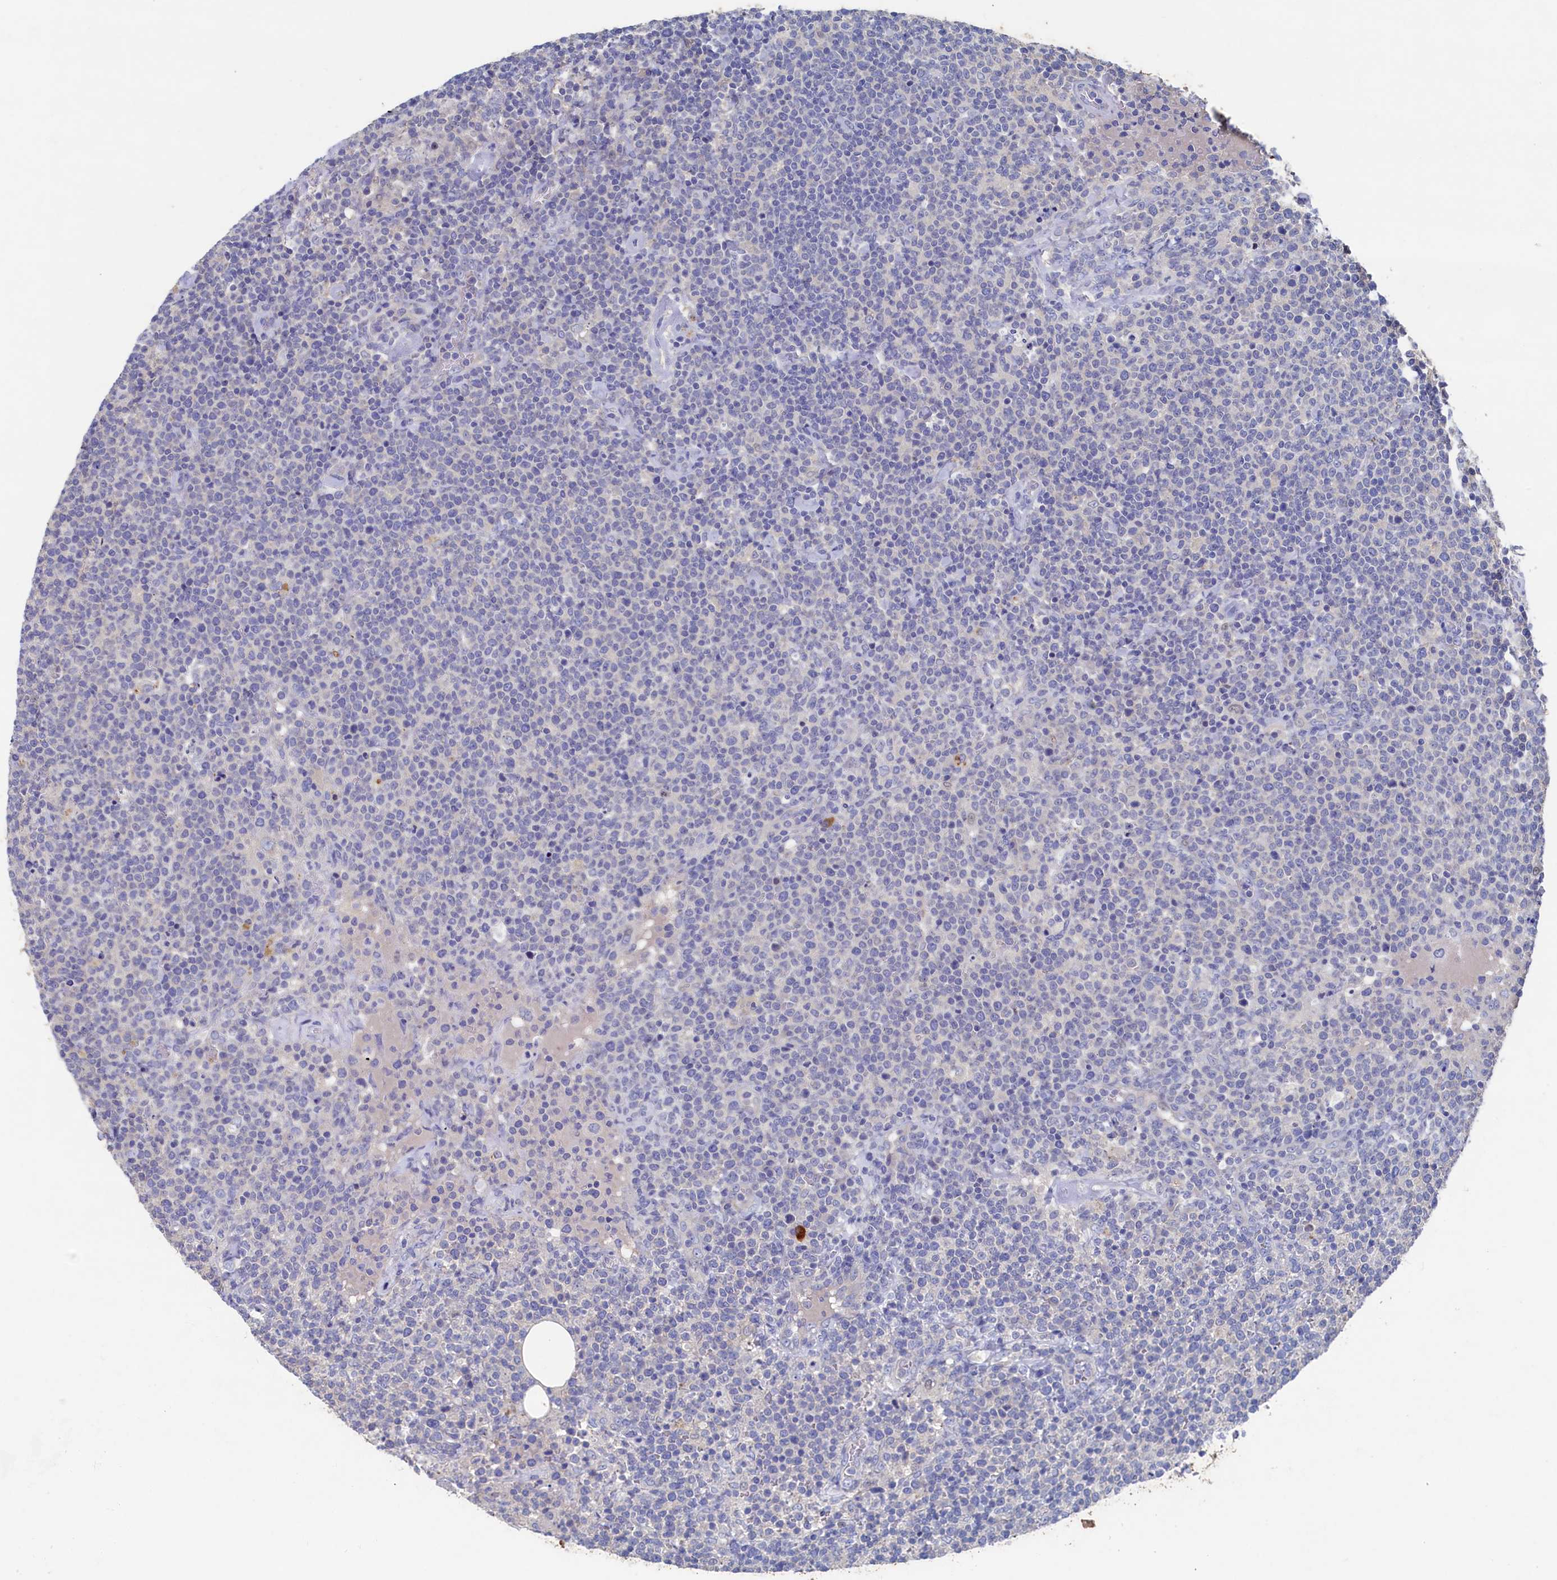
{"staining": {"intensity": "negative", "quantity": "none", "location": "none"}, "tissue": "lymphoma", "cell_type": "Tumor cells", "image_type": "cancer", "snomed": [{"axis": "morphology", "description": "Malignant lymphoma, non-Hodgkin's type, High grade"}, {"axis": "topography", "description": "Lymph node"}], "caption": "Immunohistochemistry (IHC) image of neoplastic tissue: human lymphoma stained with DAB shows no significant protein positivity in tumor cells.", "gene": "CBLIF", "patient": {"sex": "male", "age": 61}}